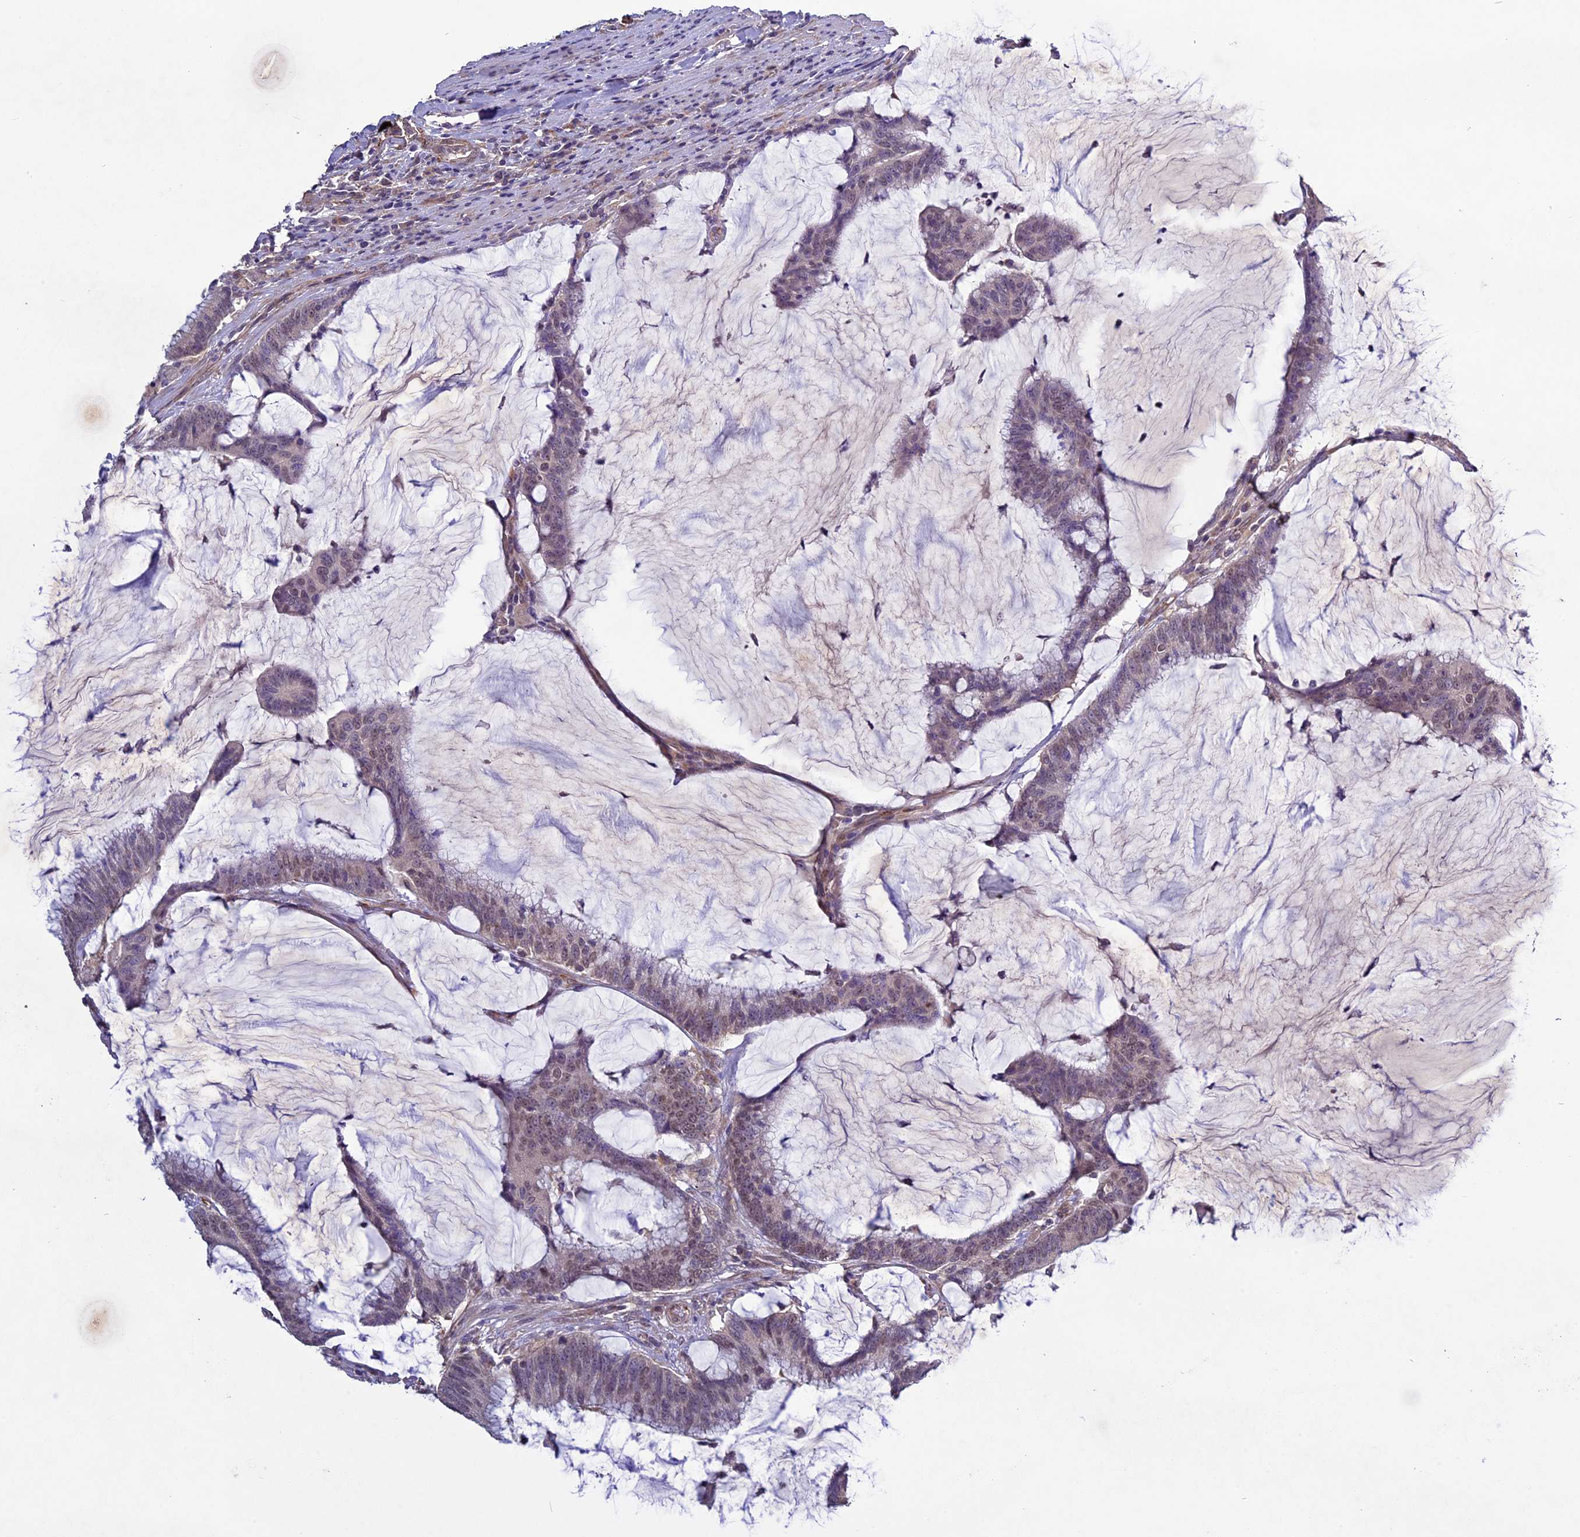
{"staining": {"intensity": "weak", "quantity": "25%-75%", "location": "nuclear"}, "tissue": "colorectal cancer", "cell_type": "Tumor cells", "image_type": "cancer", "snomed": [{"axis": "morphology", "description": "Adenocarcinoma, NOS"}, {"axis": "topography", "description": "Rectum"}], "caption": "Protein staining of colorectal cancer (adenocarcinoma) tissue shows weak nuclear positivity in about 25%-75% of tumor cells.", "gene": "C3orf70", "patient": {"sex": "female", "age": 77}}